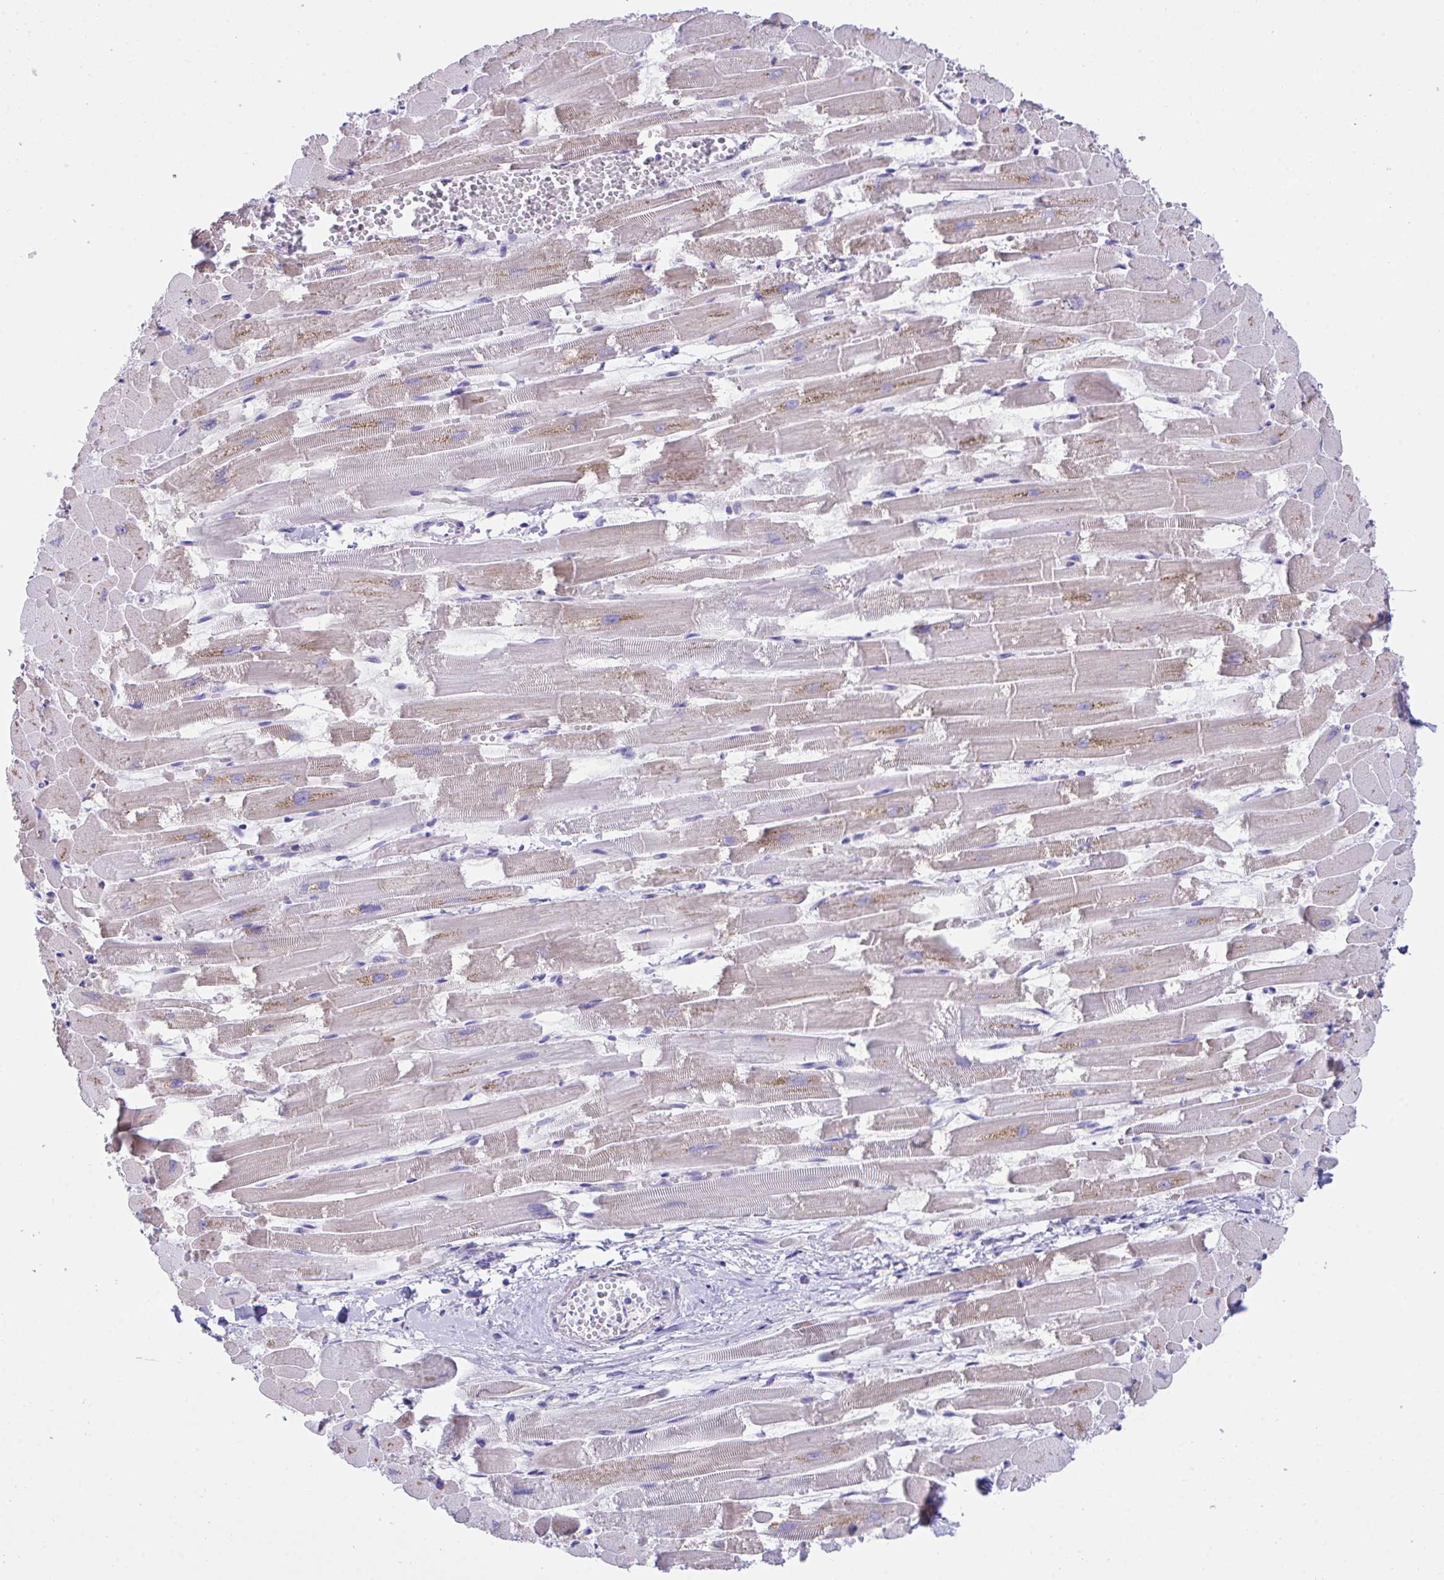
{"staining": {"intensity": "moderate", "quantity": "25%-75%", "location": "cytoplasmic/membranous"}, "tissue": "heart muscle", "cell_type": "Cardiomyocytes", "image_type": "normal", "snomed": [{"axis": "morphology", "description": "Normal tissue, NOS"}, {"axis": "topography", "description": "Heart"}], "caption": "Protein expression by IHC reveals moderate cytoplasmic/membranous positivity in about 25%-75% of cardiomyocytes in benign heart muscle.", "gene": "TMEM106B", "patient": {"sex": "female", "age": 52}}